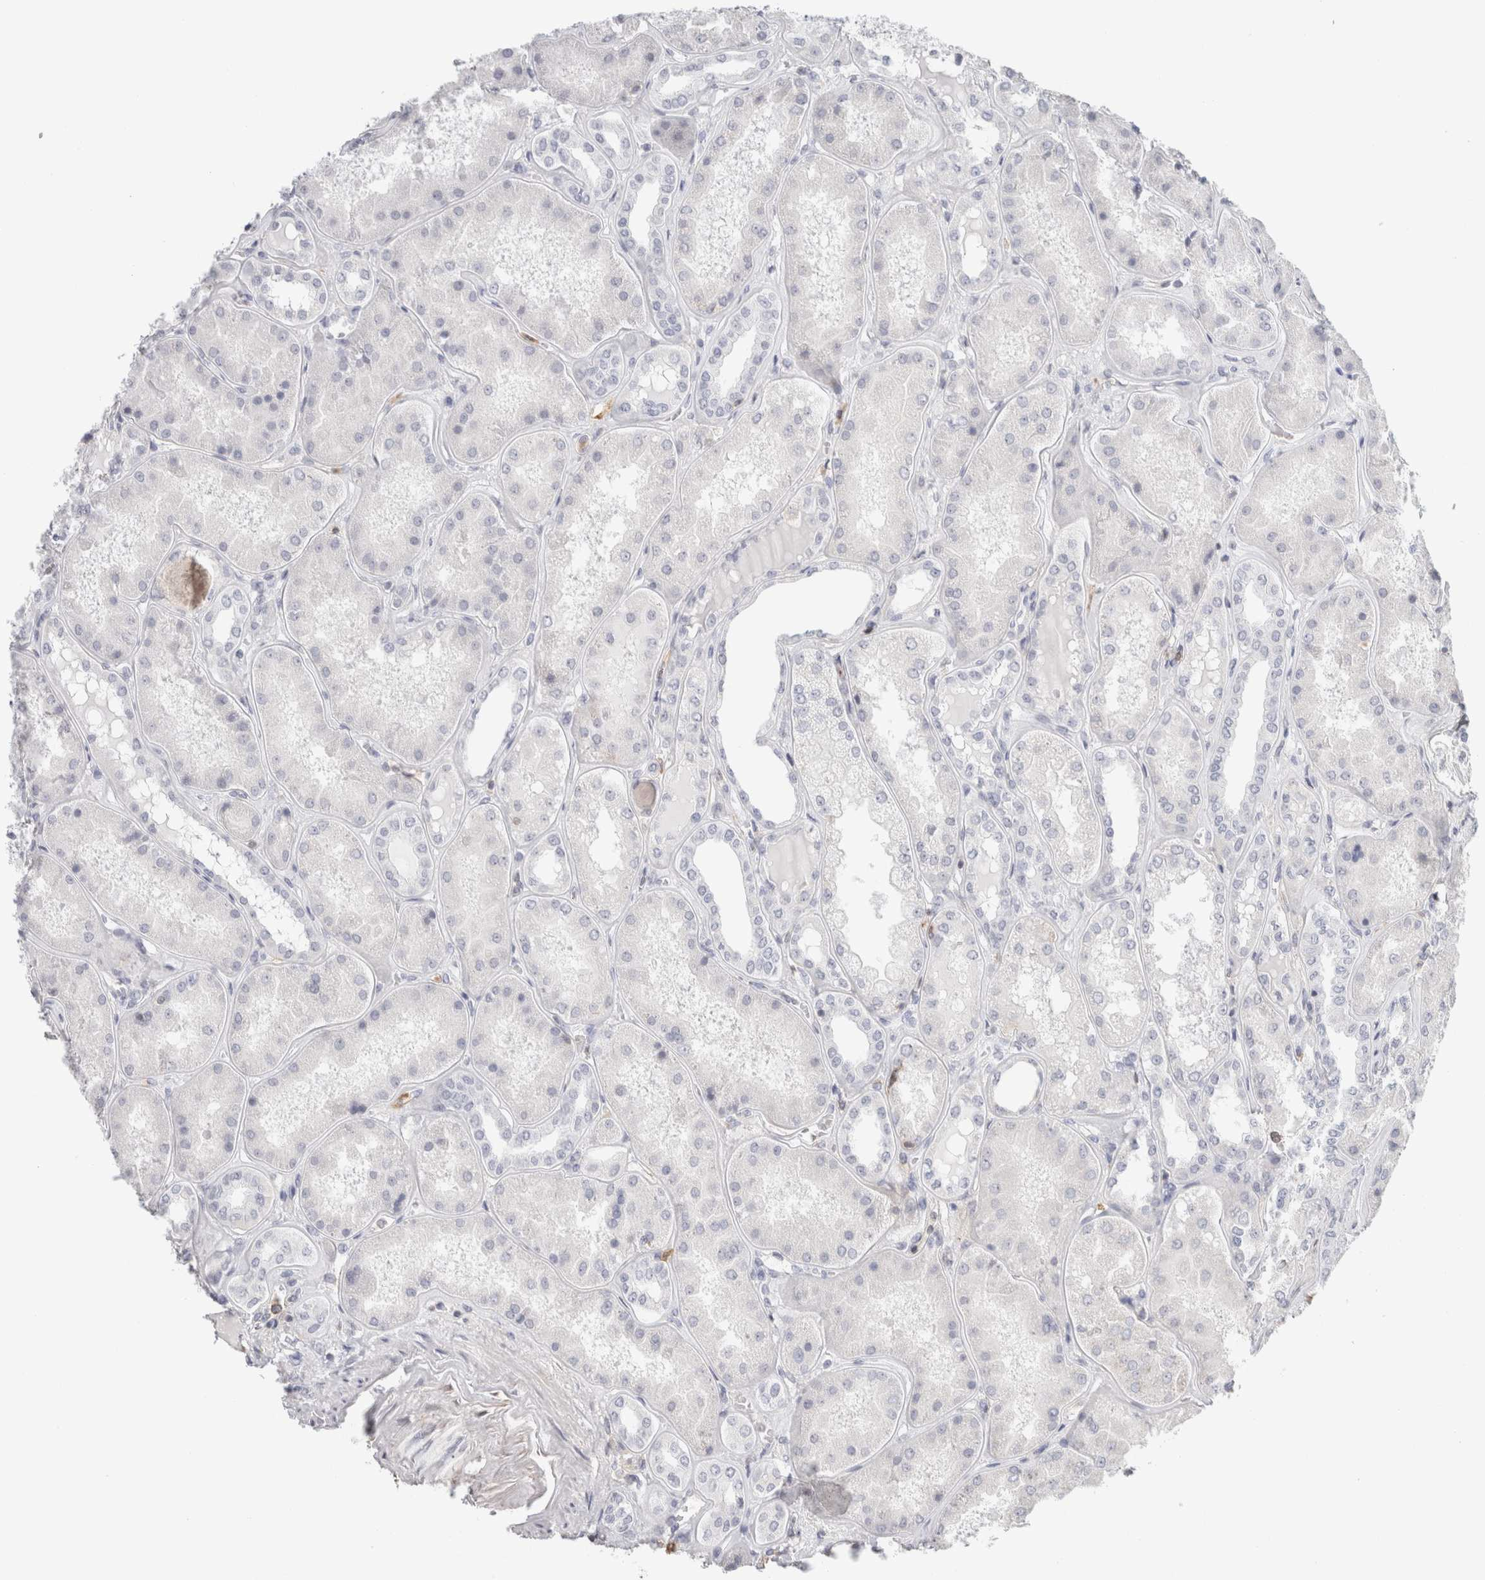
{"staining": {"intensity": "weak", "quantity": "<25%", "location": "cytoplasmic/membranous"}, "tissue": "kidney", "cell_type": "Cells in glomeruli", "image_type": "normal", "snomed": [{"axis": "morphology", "description": "Normal tissue, NOS"}, {"axis": "topography", "description": "Kidney"}], "caption": "Immunohistochemical staining of normal human kidney reveals no significant positivity in cells in glomeruli.", "gene": "P2RY2", "patient": {"sex": "female", "age": 56}}